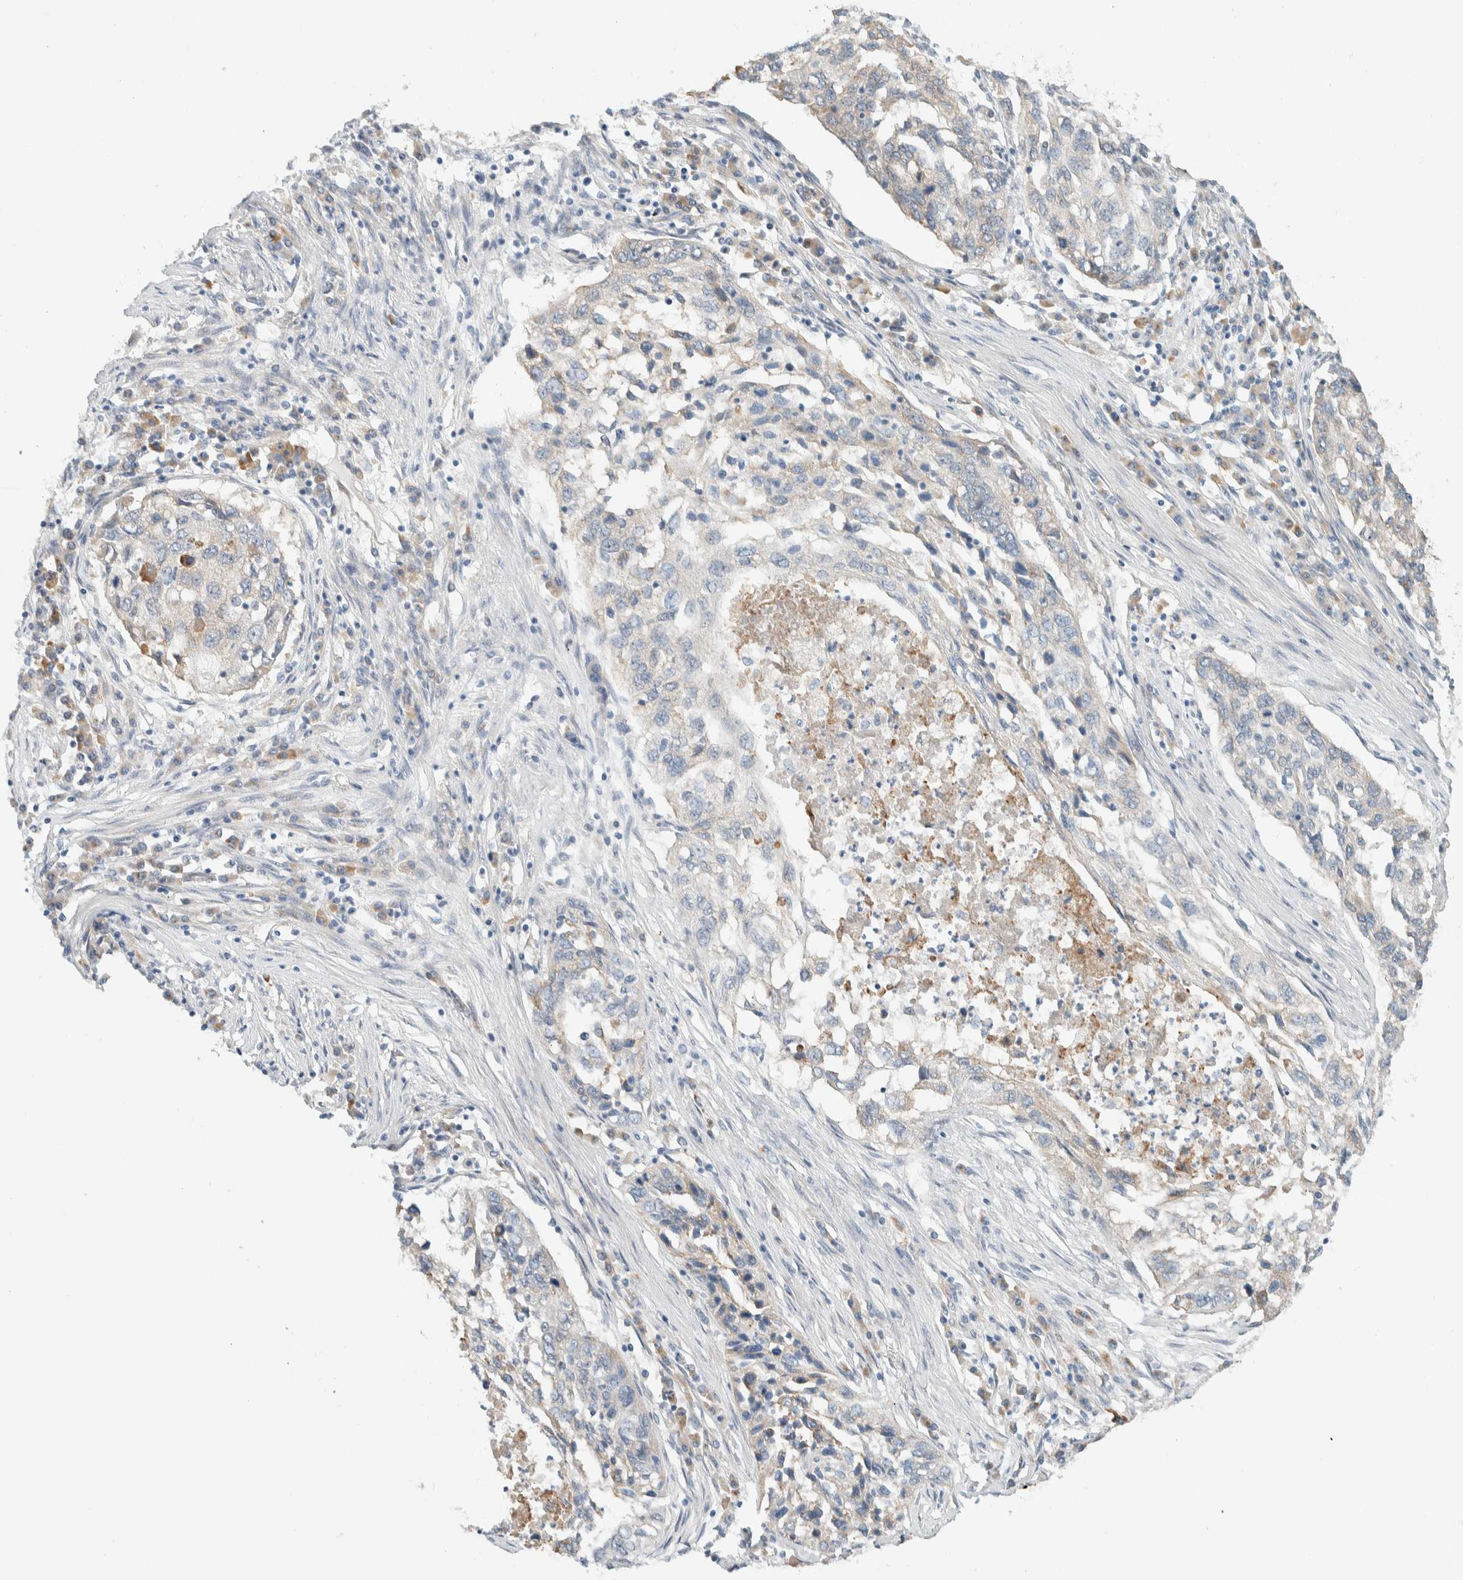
{"staining": {"intensity": "negative", "quantity": "none", "location": "none"}, "tissue": "lung cancer", "cell_type": "Tumor cells", "image_type": "cancer", "snomed": [{"axis": "morphology", "description": "Squamous cell carcinoma, NOS"}, {"axis": "topography", "description": "Lung"}], "caption": "High power microscopy image of an IHC image of lung cancer, revealing no significant positivity in tumor cells. (Brightfield microscopy of DAB (3,3'-diaminobenzidine) immunohistochemistry at high magnification).", "gene": "TMEM184B", "patient": {"sex": "female", "age": 63}}